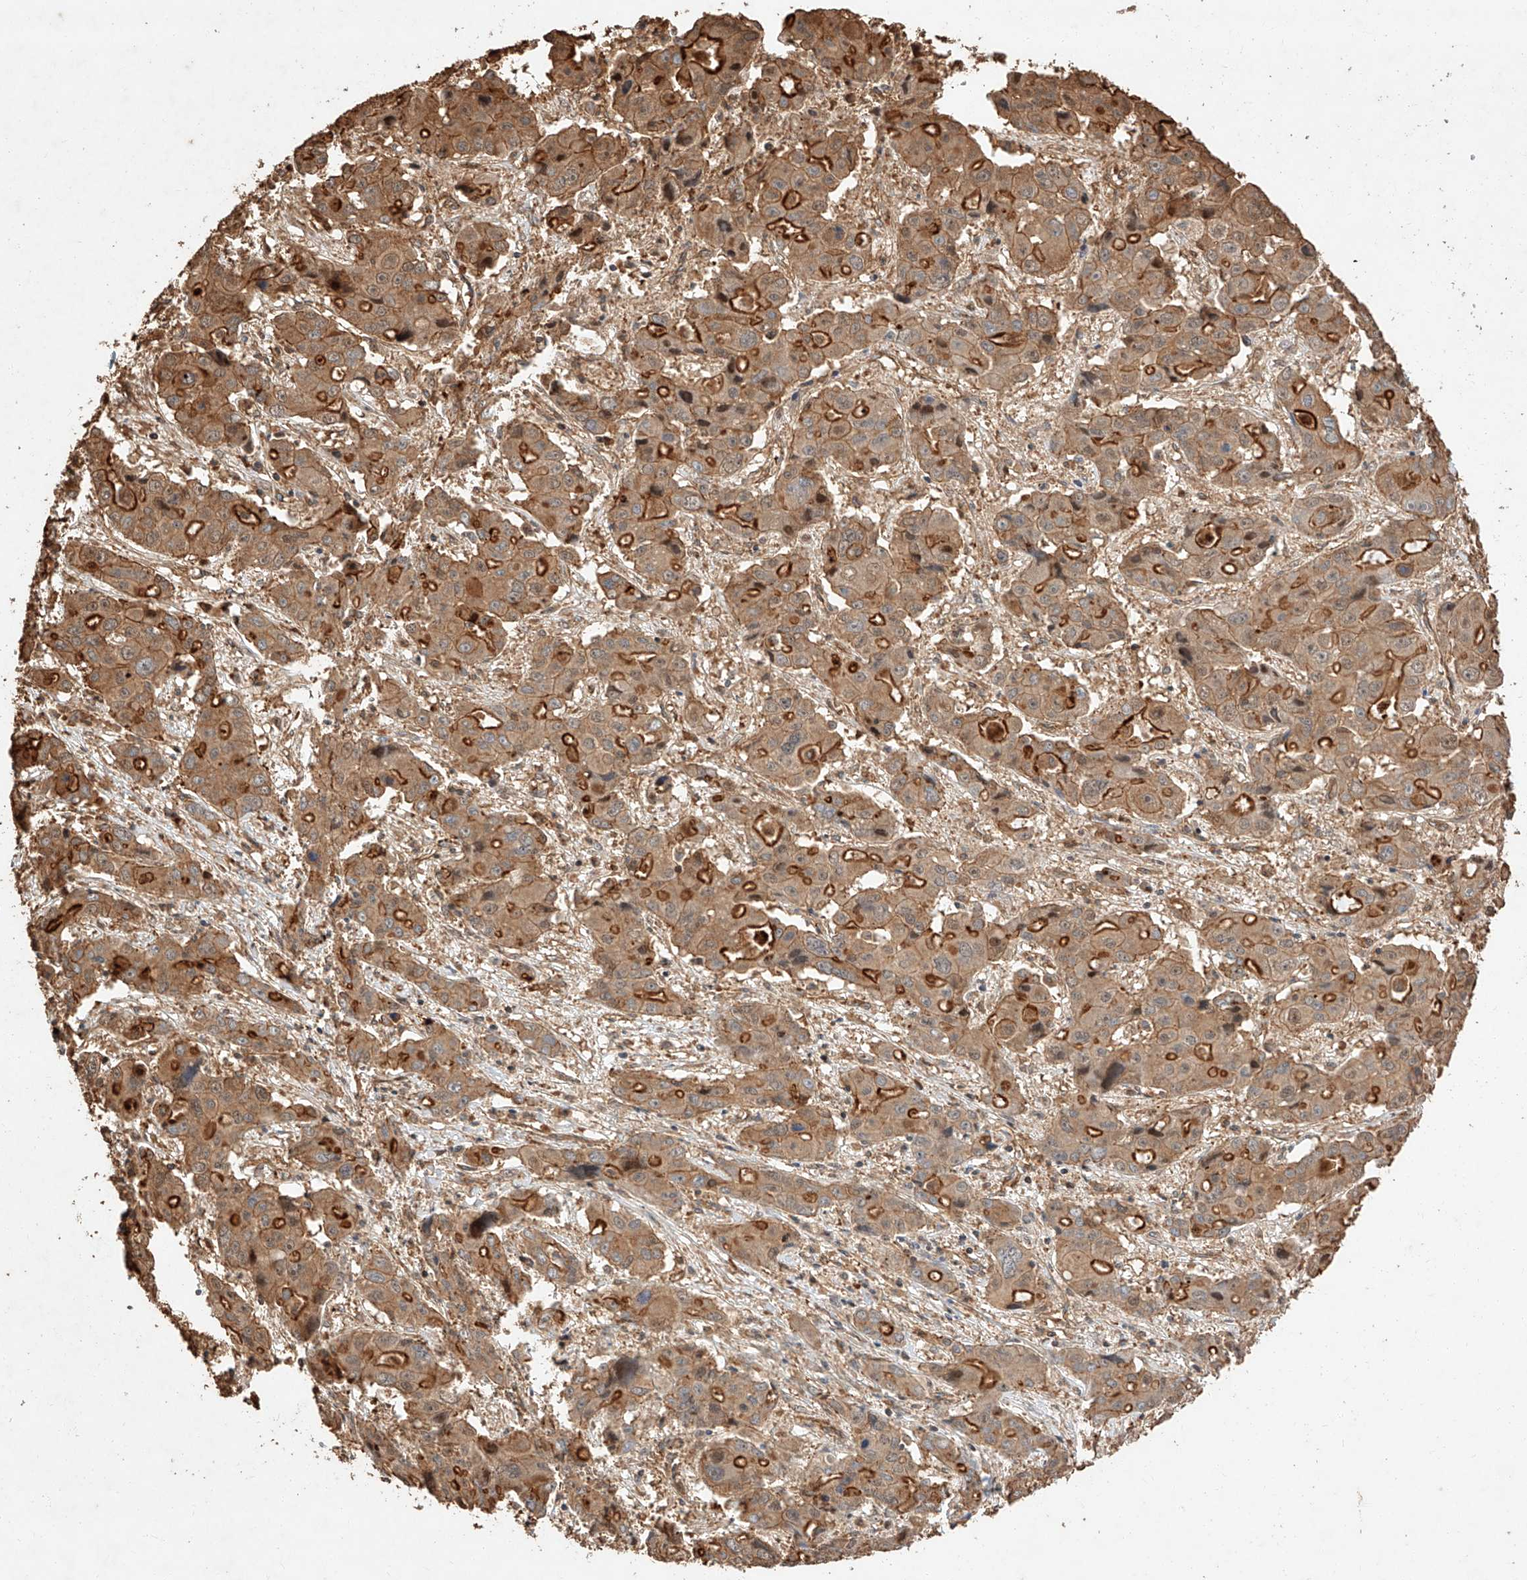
{"staining": {"intensity": "strong", "quantity": ">75%", "location": "cytoplasmic/membranous"}, "tissue": "liver cancer", "cell_type": "Tumor cells", "image_type": "cancer", "snomed": [{"axis": "morphology", "description": "Cholangiocarcinoma"}, {"axis": "topography", "description": "Liver"}], "caption": "A brown stain labels strong cytoplasmic/membranous expression of a protein in cholangiocarcinoma (liver) tumor cells.", "gene": "GHDC", "patient": {"sex": "male", "age": 67}}